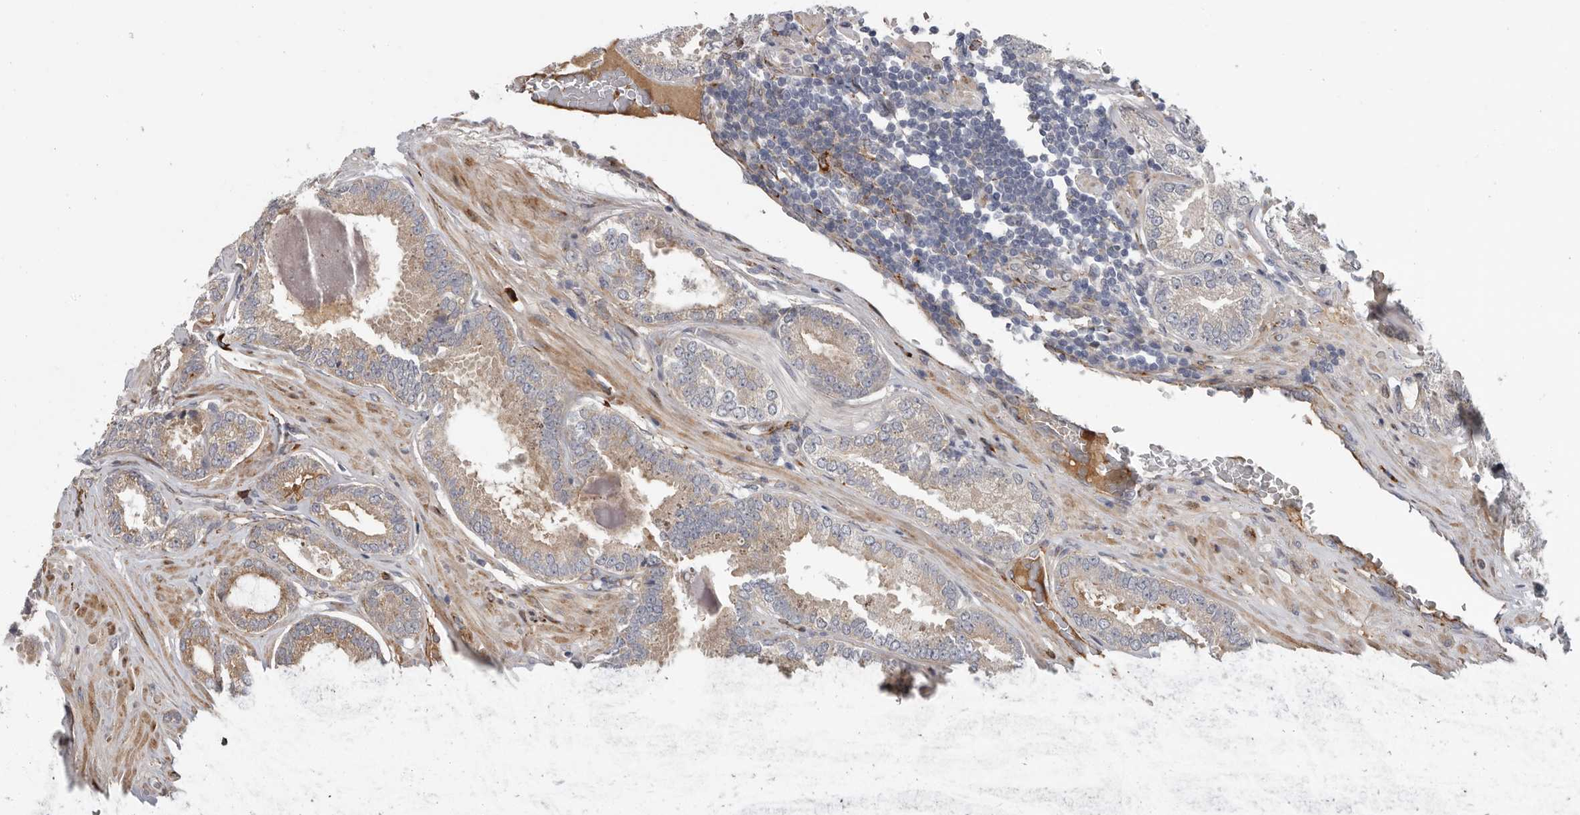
{"staining": {"intensity": "weak", "quantity": ">75%", "location": "cytoplasmic/membranous"}, "tissue": "prostate cancer", "cell_type": "Tumor cells", "image_type": "cancer", "snomed": [{"axis": "morphology", "description": "Adenocarcinoma, Low grade"}, {"axis": "topography", "description": "Prostate"}], "caption": "Human prostate cancer stained with a brown dye shows weak cytoplasmic/membranous positive staining in approximately >75% of tumor cells.", "gene": "ATXN3L", "patient": {"sex": "male", "age": 71}}